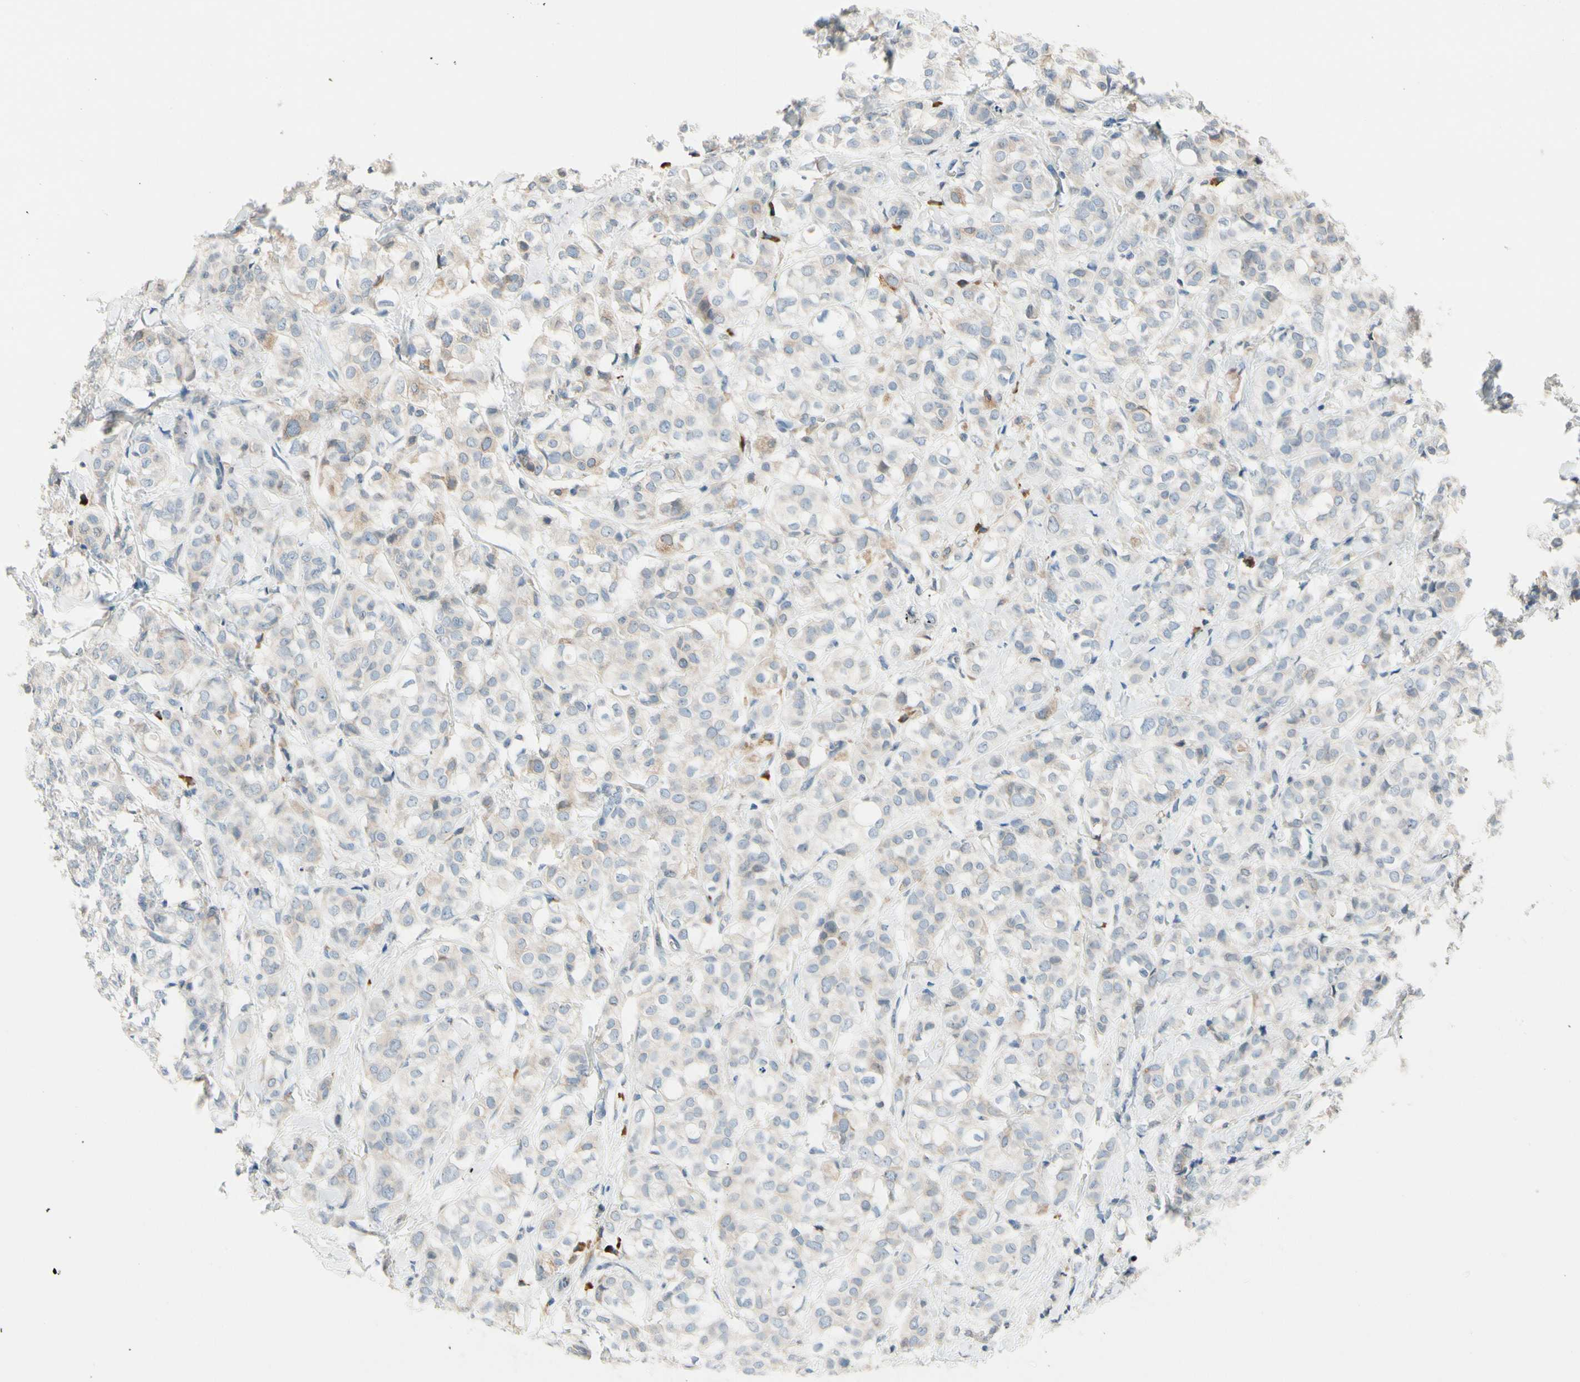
{"staining": {"intensity": "negative", "quantity": "none", "location": "none"}, "tissue": "breast cancer", "cell_type": "Tumor cells", "image_type": "cancer", "snomed": [{"axis": "morphology", "description": "Lobular carcinoma"}, {"axis": "topography", "description": "Breast"}], "caption": "IHC image of neoplastic tissue: lobular carcinoma (breast) stained with DAB shows no significant protein staining in tumor cells. The staining is performed using DAB (3,3'-diaminobenzidine) brown chromogen with nuclei counter-stained in using hematoxylin.", "gene": "RPN2", "patient": {"sex": "female", "age": 60}}